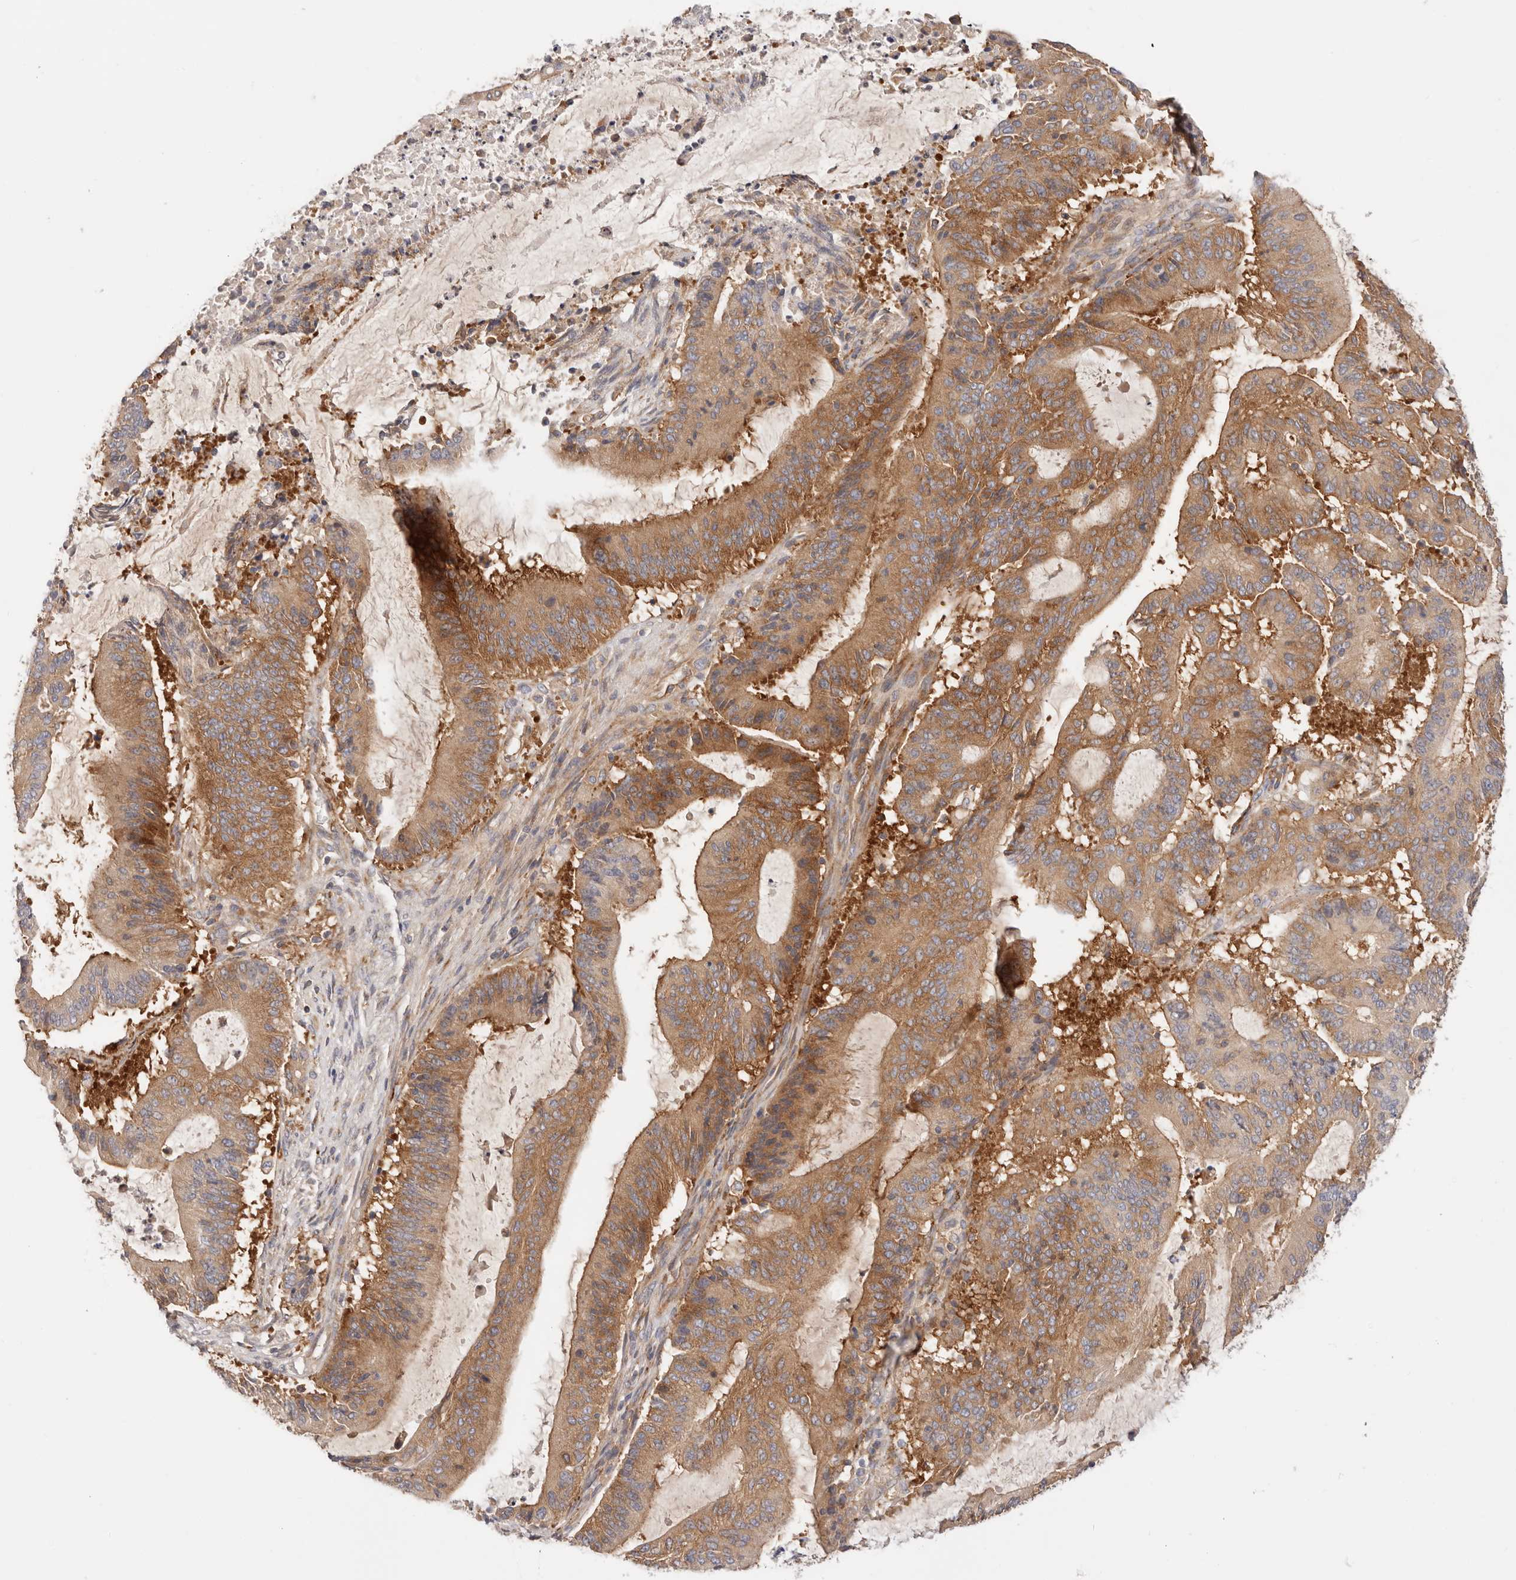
{"staining": {"intensity": "moderate", "quantity": ">75%", "location": "cytoplasmic/membranous"}, "tissue": "liver cancer", "cell_type": "Tumor cells", "image_type": "cancer", "snomed": [{"axis": "morphology", "description": "Normal tissue, NOS"}, {"axis": "morphology", "description": "Cholangiocarcinoma"}, {"axis": "topography", "description": "Liver"}, {"axis": "topography", "description": "Peripheral nerve tissue"}], "caption": "IHC image of neoplastic tissue: human liver cancer (cholangiocarcinoma) stained using immunohistochemistry (IHC) exhibits medium levels of moderate protein expression localized specifically in the cytoplasmic/membranous of tumor cells, appearing as a cytoplasmic/membranous brown color.", "gene": "KCMF1", "patient": {"sex": "female", "age": 73}}